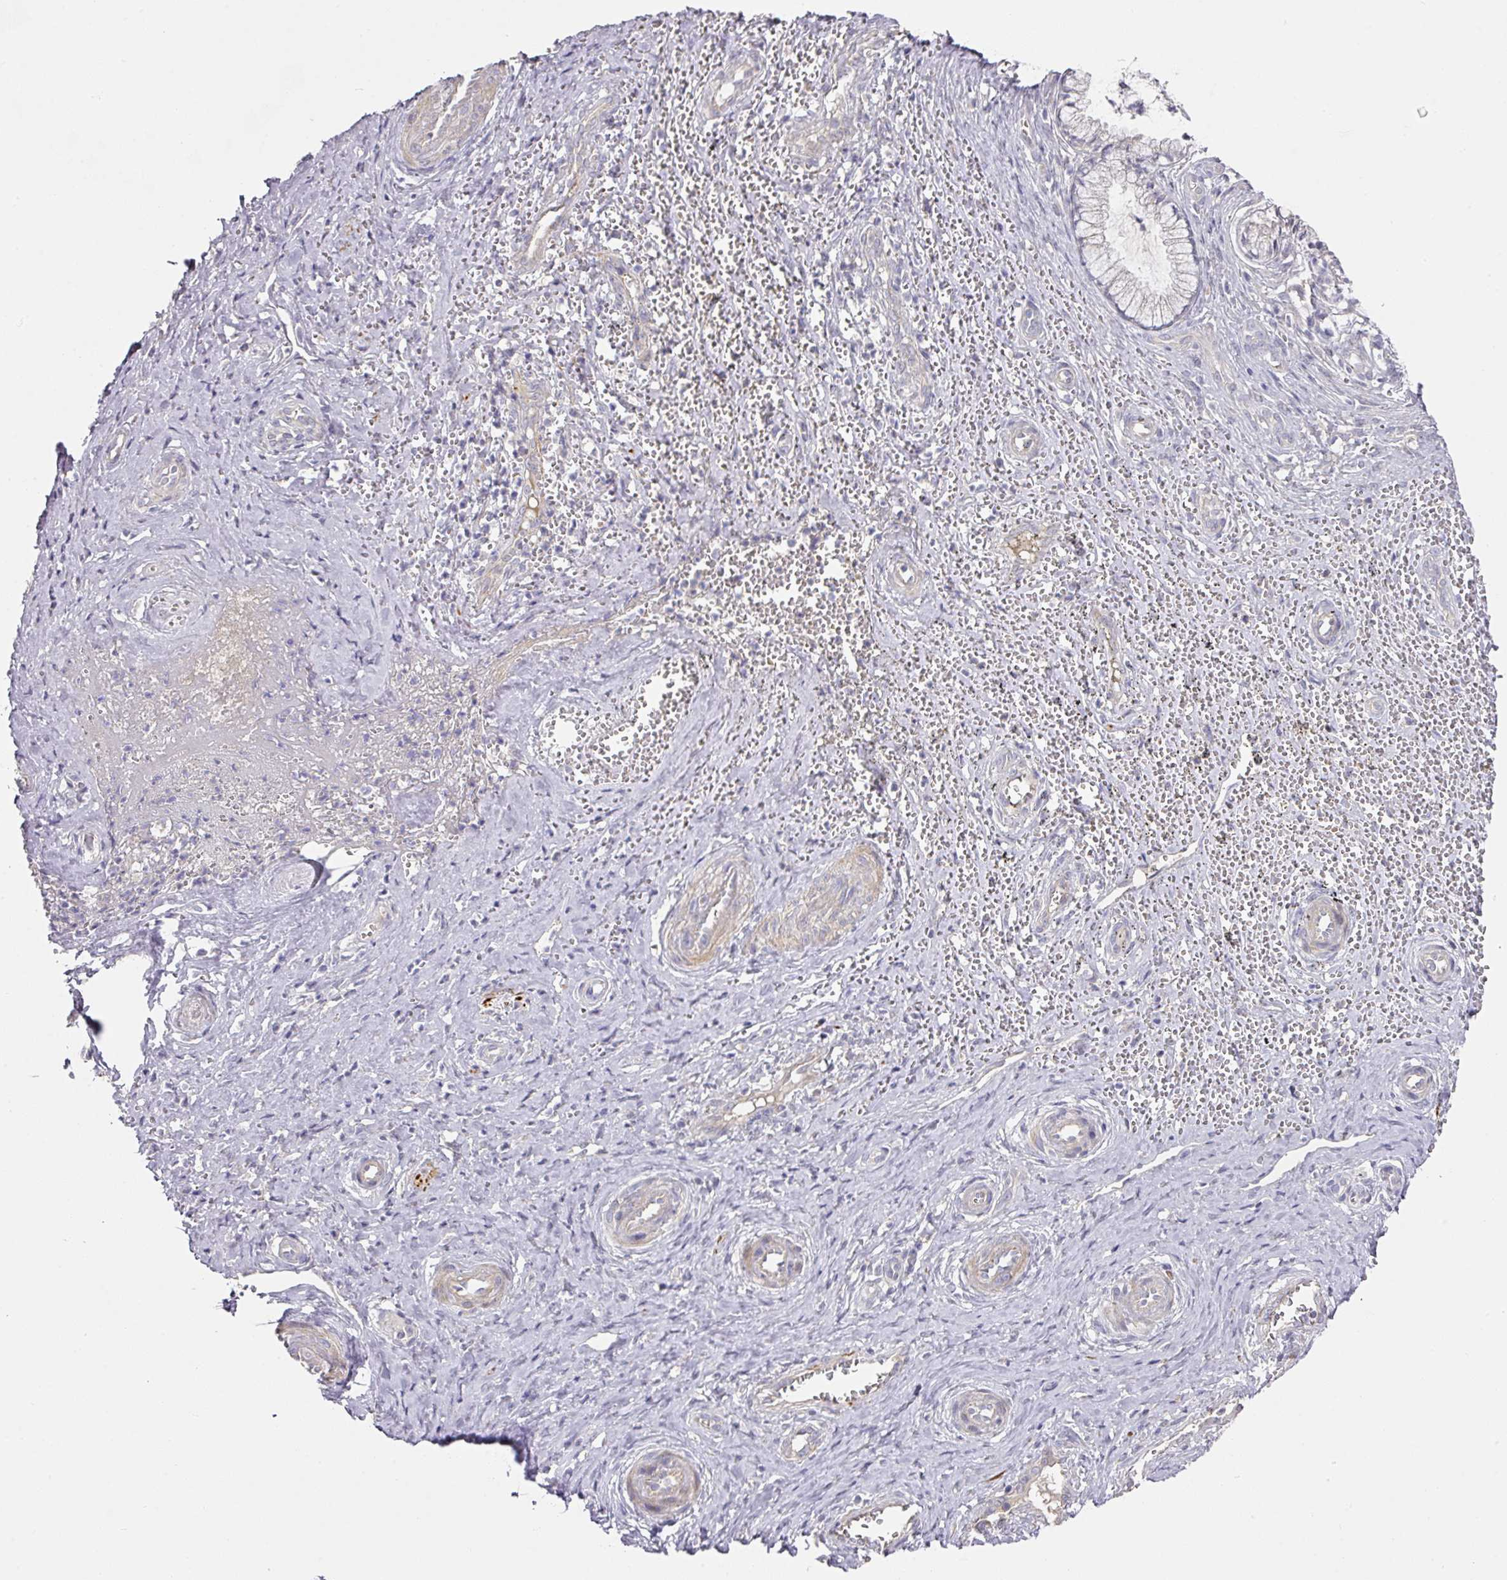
{"staining": {"intensity": "negative", "quantity": "none", "location": "none"}, "tissue": "cervix", "cell_type": "Glandular cells", "image_type": "normal", "snomed": [{"axis": "morphology", "description": "Normal tissue, NOS"}, {"axis": "topography", "description": "Cervix"}], "caption": "The IHC histopathology image has no significant staining in glandular cells of cervix. The staining is performed using DAB (3,3'-diaminobenzidine) brown chromogen with nuclei counter-stained in using hematoxylin.", "gene": "TARM1", "patient": {"sex": "female", "age": 36}}